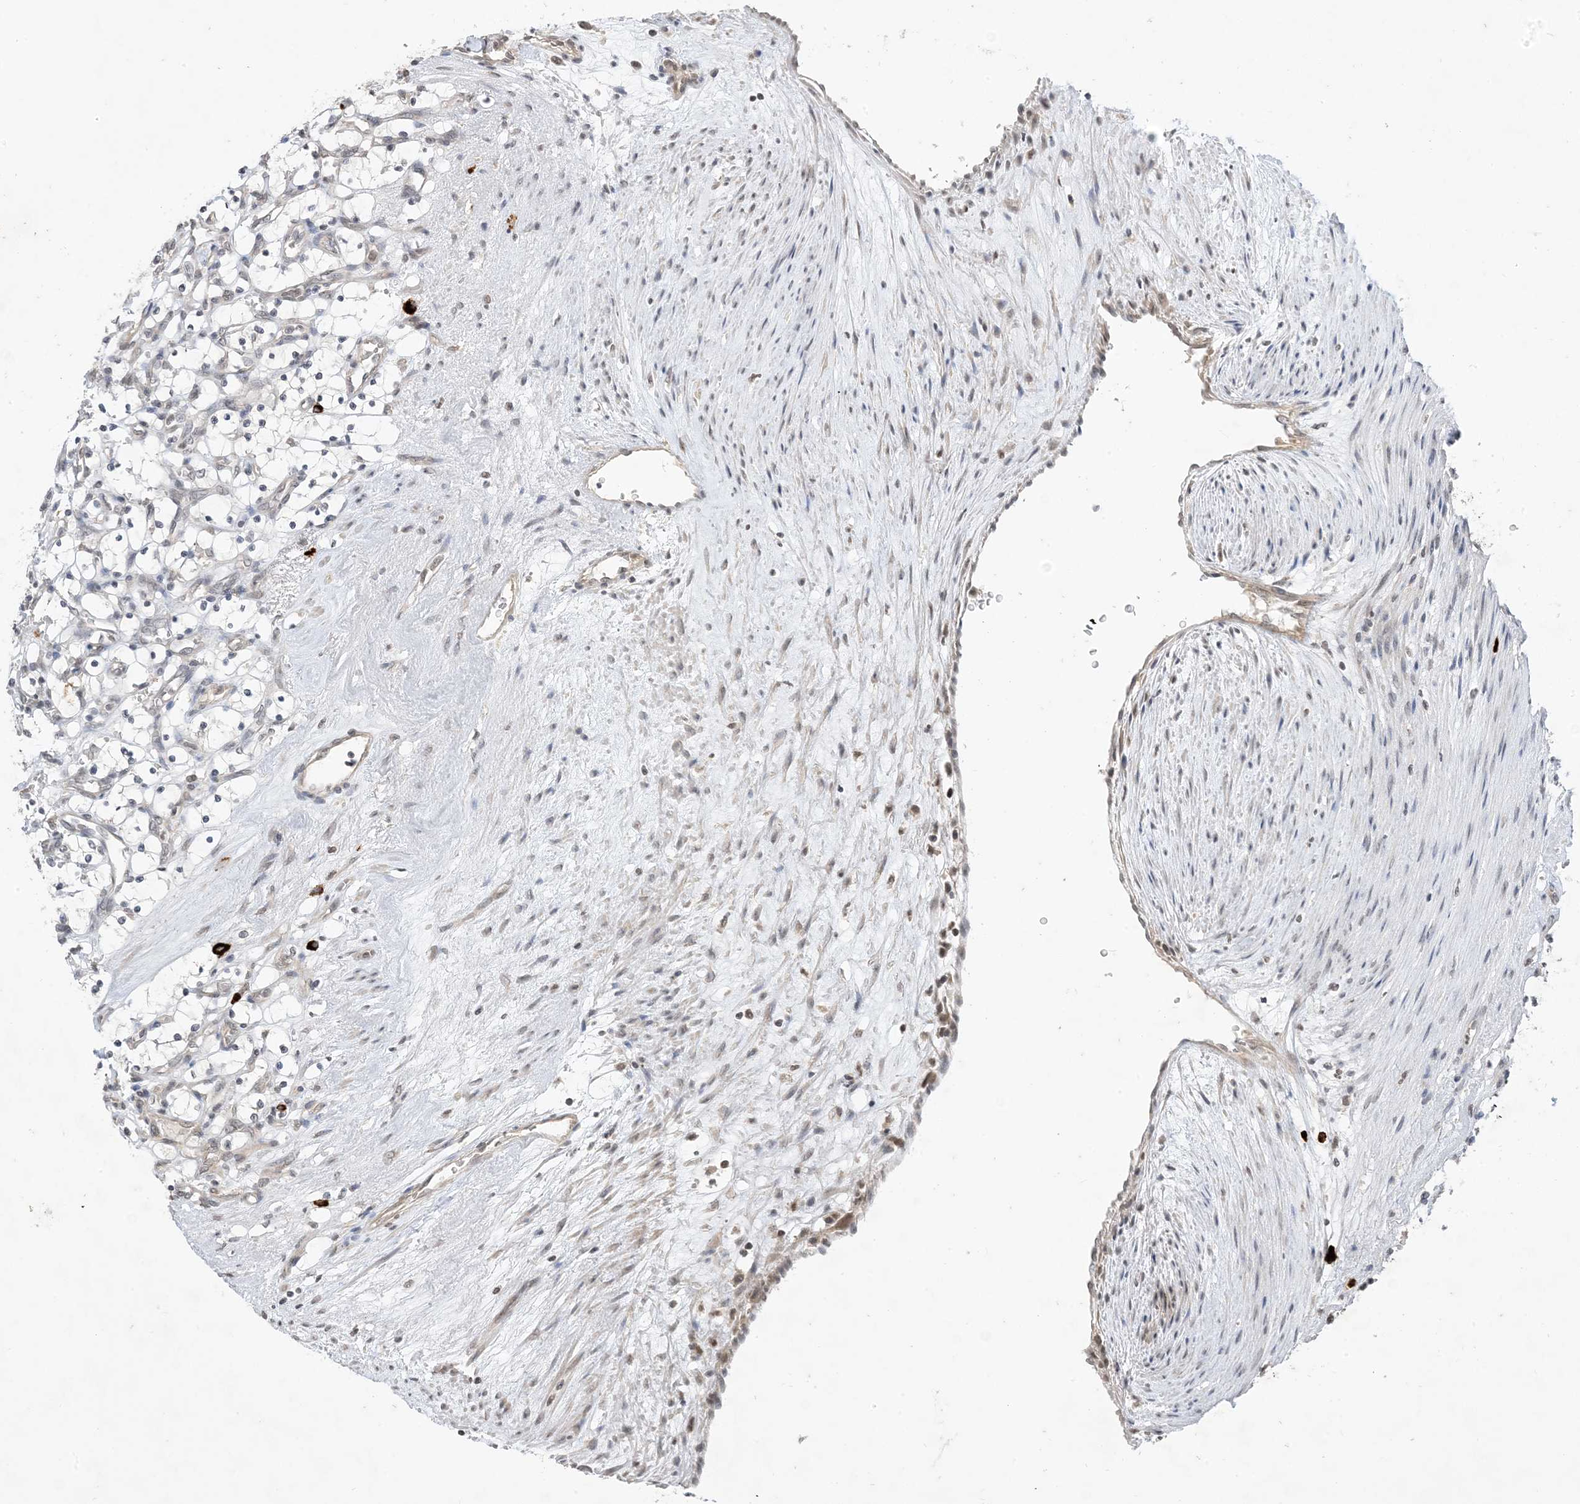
{"staining": {"intensity": "negative", "quantity": "none", "location": "none"}, "tissue": "renal cancer", "cell_type": "Tumor cells", "image_type": "cancer", "snomed": [{"axis": "morphology", "description": "Adenocarcinoma, NOS"}, {"axis": "topography", "description": "Kidney"}], "caption": "The photomicrograph displays no significant expression in tumor cells of renal cancer (adenocarcinoma).", "gene": "RANBP9", "patient": {"sex": "female", "age": 69}}